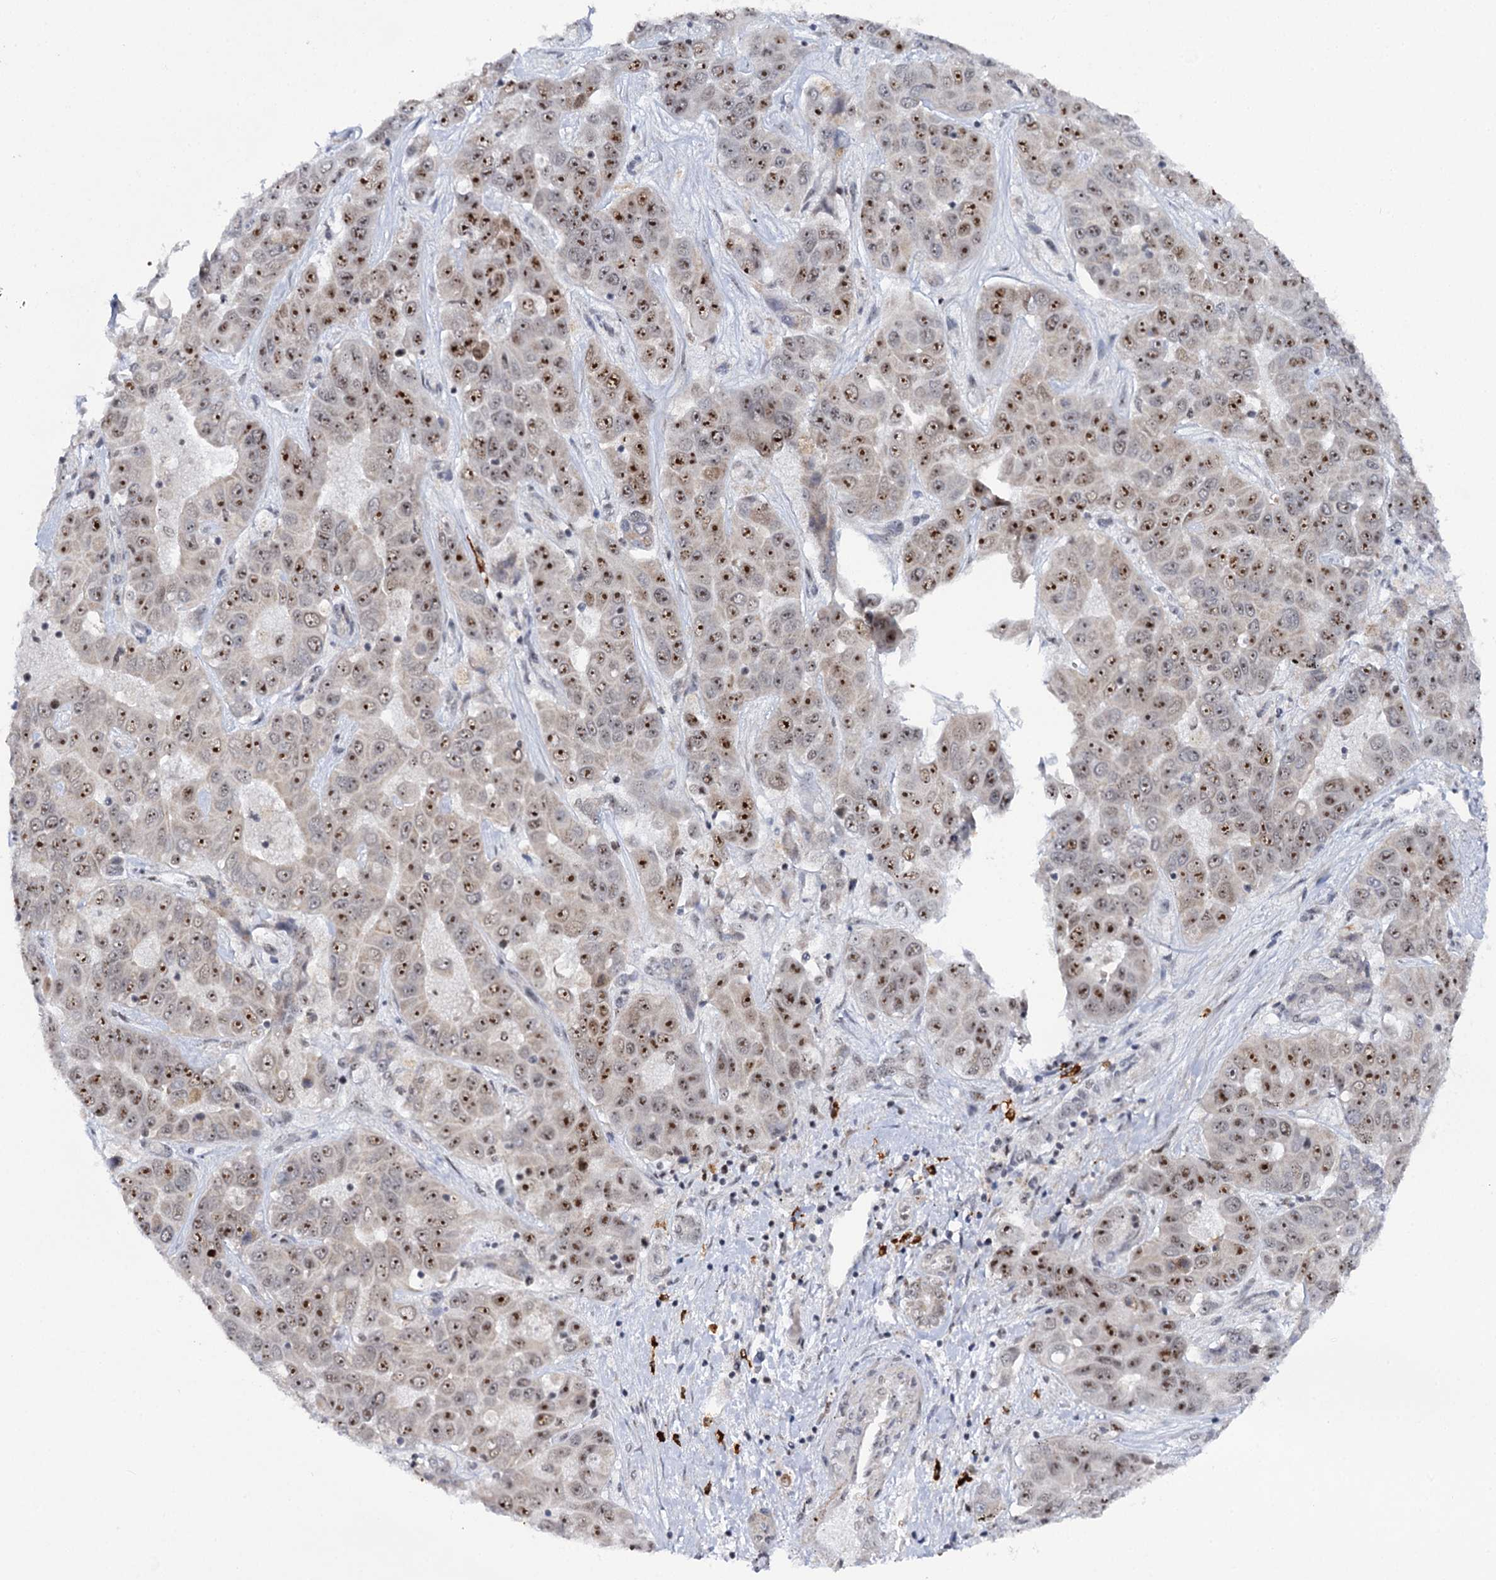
{"staining": {"intensity": "strong", "quantity": ">75%", "location": "nuclear"}, "tissue": "liver cancer", "cell_type": "Tumor cells", "image_type": "cancer", "snomed": [{"axis": "morphology", "description": "Cholangiocarcinoma"}, {"axis": "topography", "description": "Liver"}], "caption": "This photomicrograph exhibits immunohistochemistry staining of liver cancer (cholangiocarcinoma), with high strong nuclear positivity in approximately >75% of tumor cells.", "gene": "BUD13", "patient": {"sex": "female", "age": 52}}